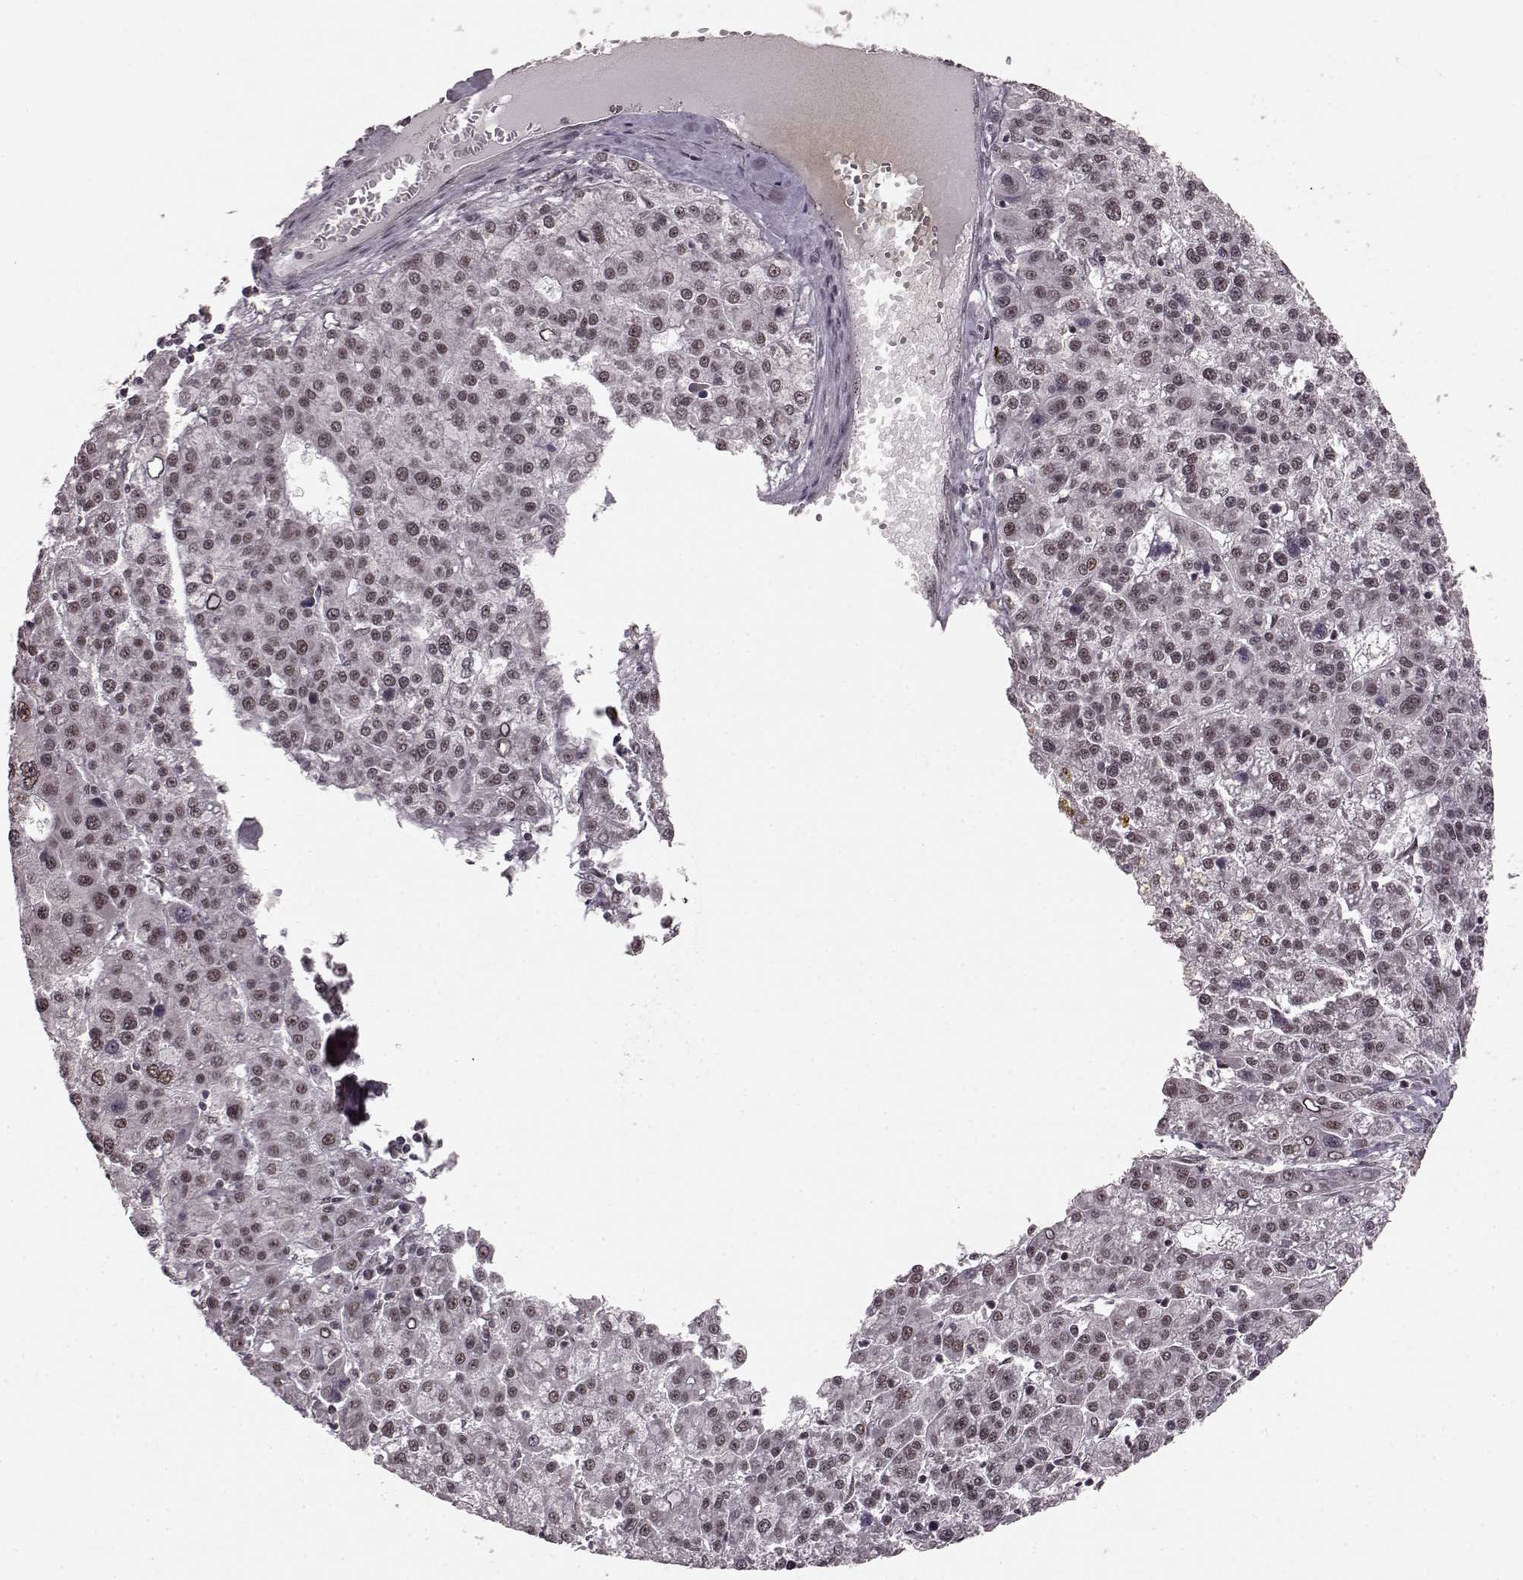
{"staining": {"intensity": "weak", "quantity": "25%-75%", "location": "nuclear"}, "tissue": "liver cancer", "cell_type": "Tumor cells", "image_type": "cancer", "snomed": [{"axis": "morphology", "description": "Carcinoma, Hepatocellular, NOS"}, {"axis": "topography", "description": "Liver"}], "caption": "The photomicrograph demonstrates a brown stain indicating the presence of a protein in the nuclear of tumor cells in hepatocellular carcinoma (liver). The protein of interest is stained brown, and the nuclei are stained in blue (DAB IHC with brightfield microscopy, high magnification).", "gene": "PLCB4", "patient": {"sex": "female", "age": 58}}